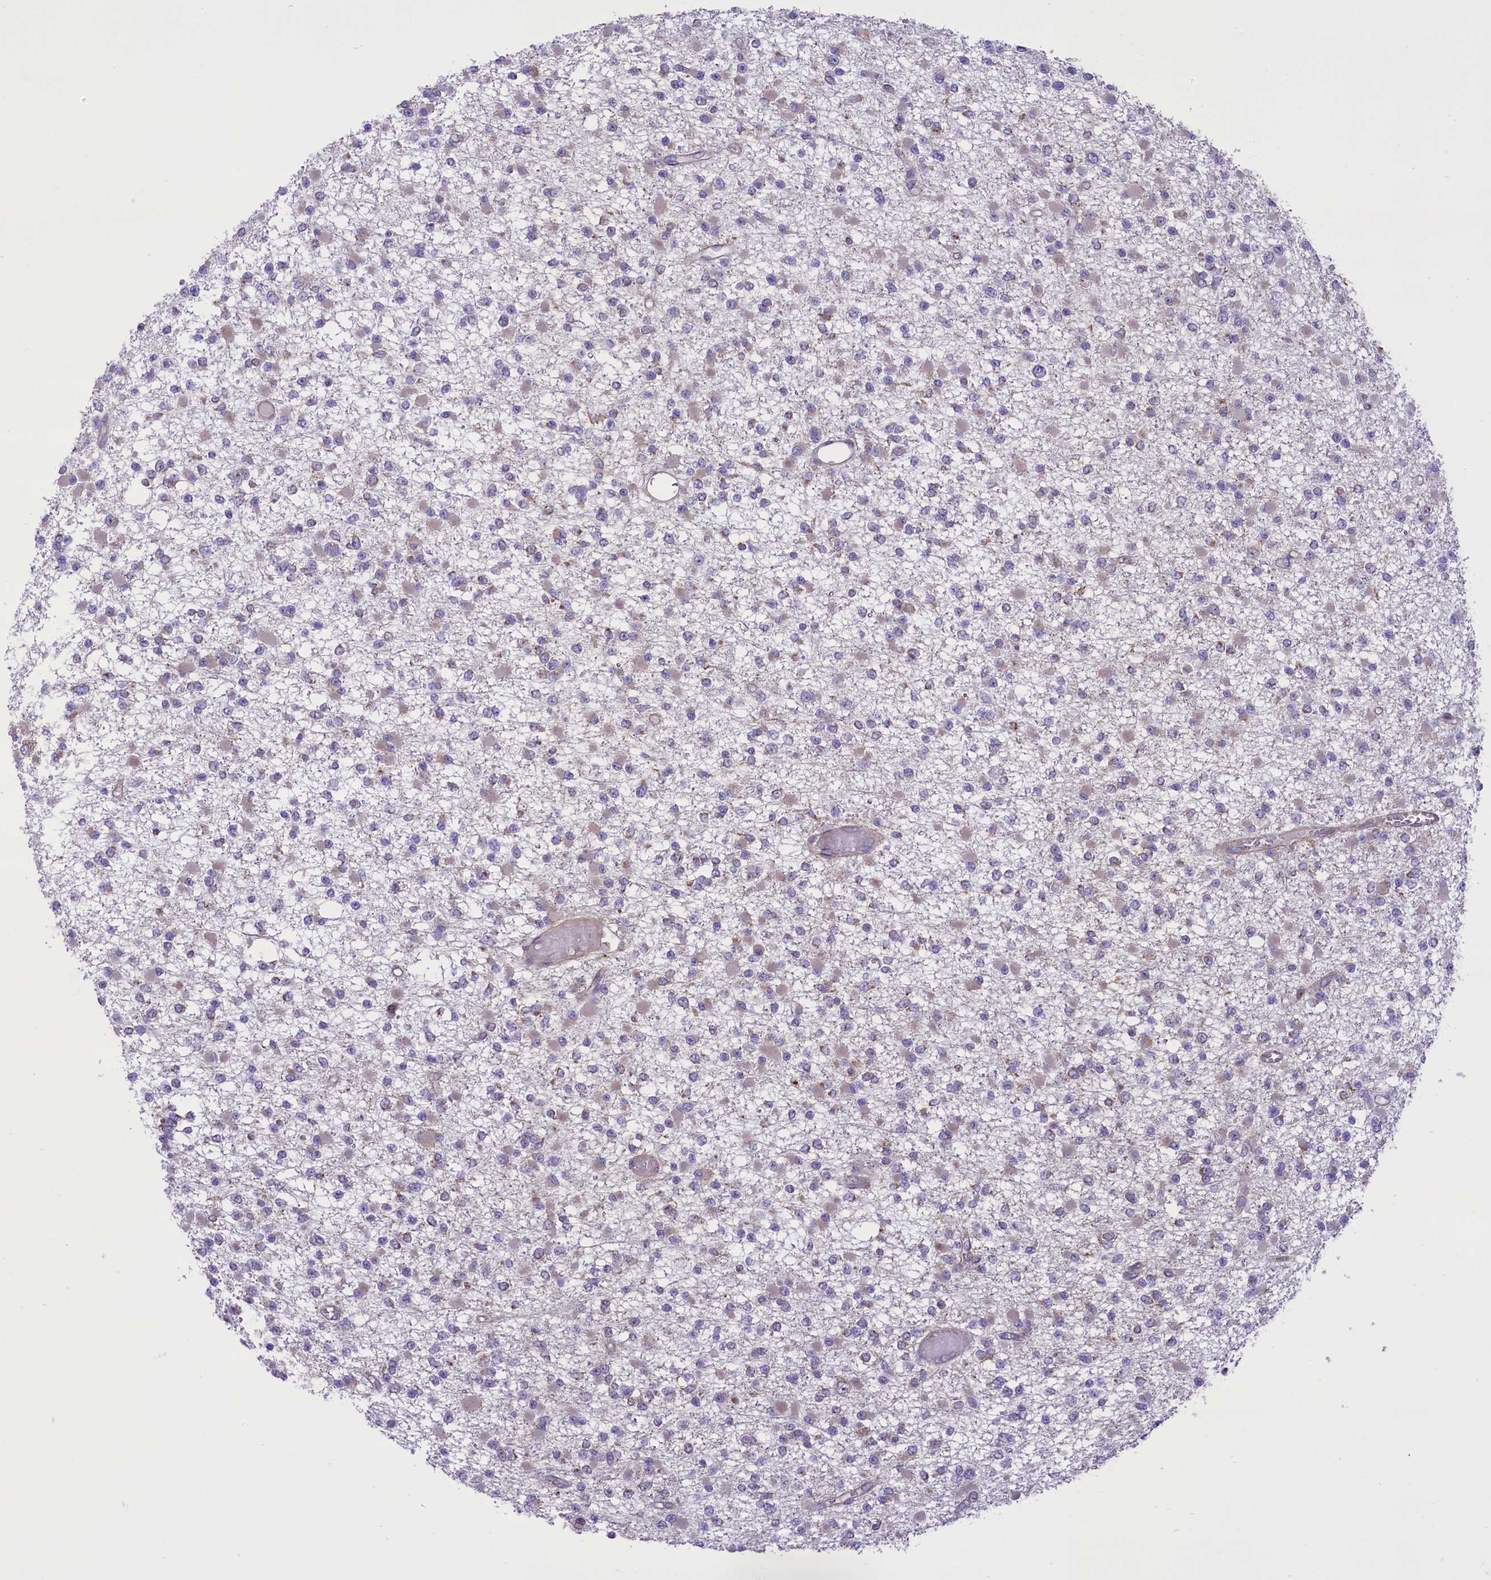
{"staining": {"intensity": "negative", "quantity": "none", "location": "none"}, "tissue": "glioma", "cell_type": "Tumor cells", "image_type": "cancer", "snomed": [{"axis": "morphology", "description": "Glioma, malignant, Low grade"}, {"axis": "topography", "description": "Brain"}], "caption": "Malignant glioma (low-grade) was stained to show a protein in brown. There is no significant positivity in tumor cells.", "gene": "PTPRU", "patient": {"sex": "female", "age": 22}}